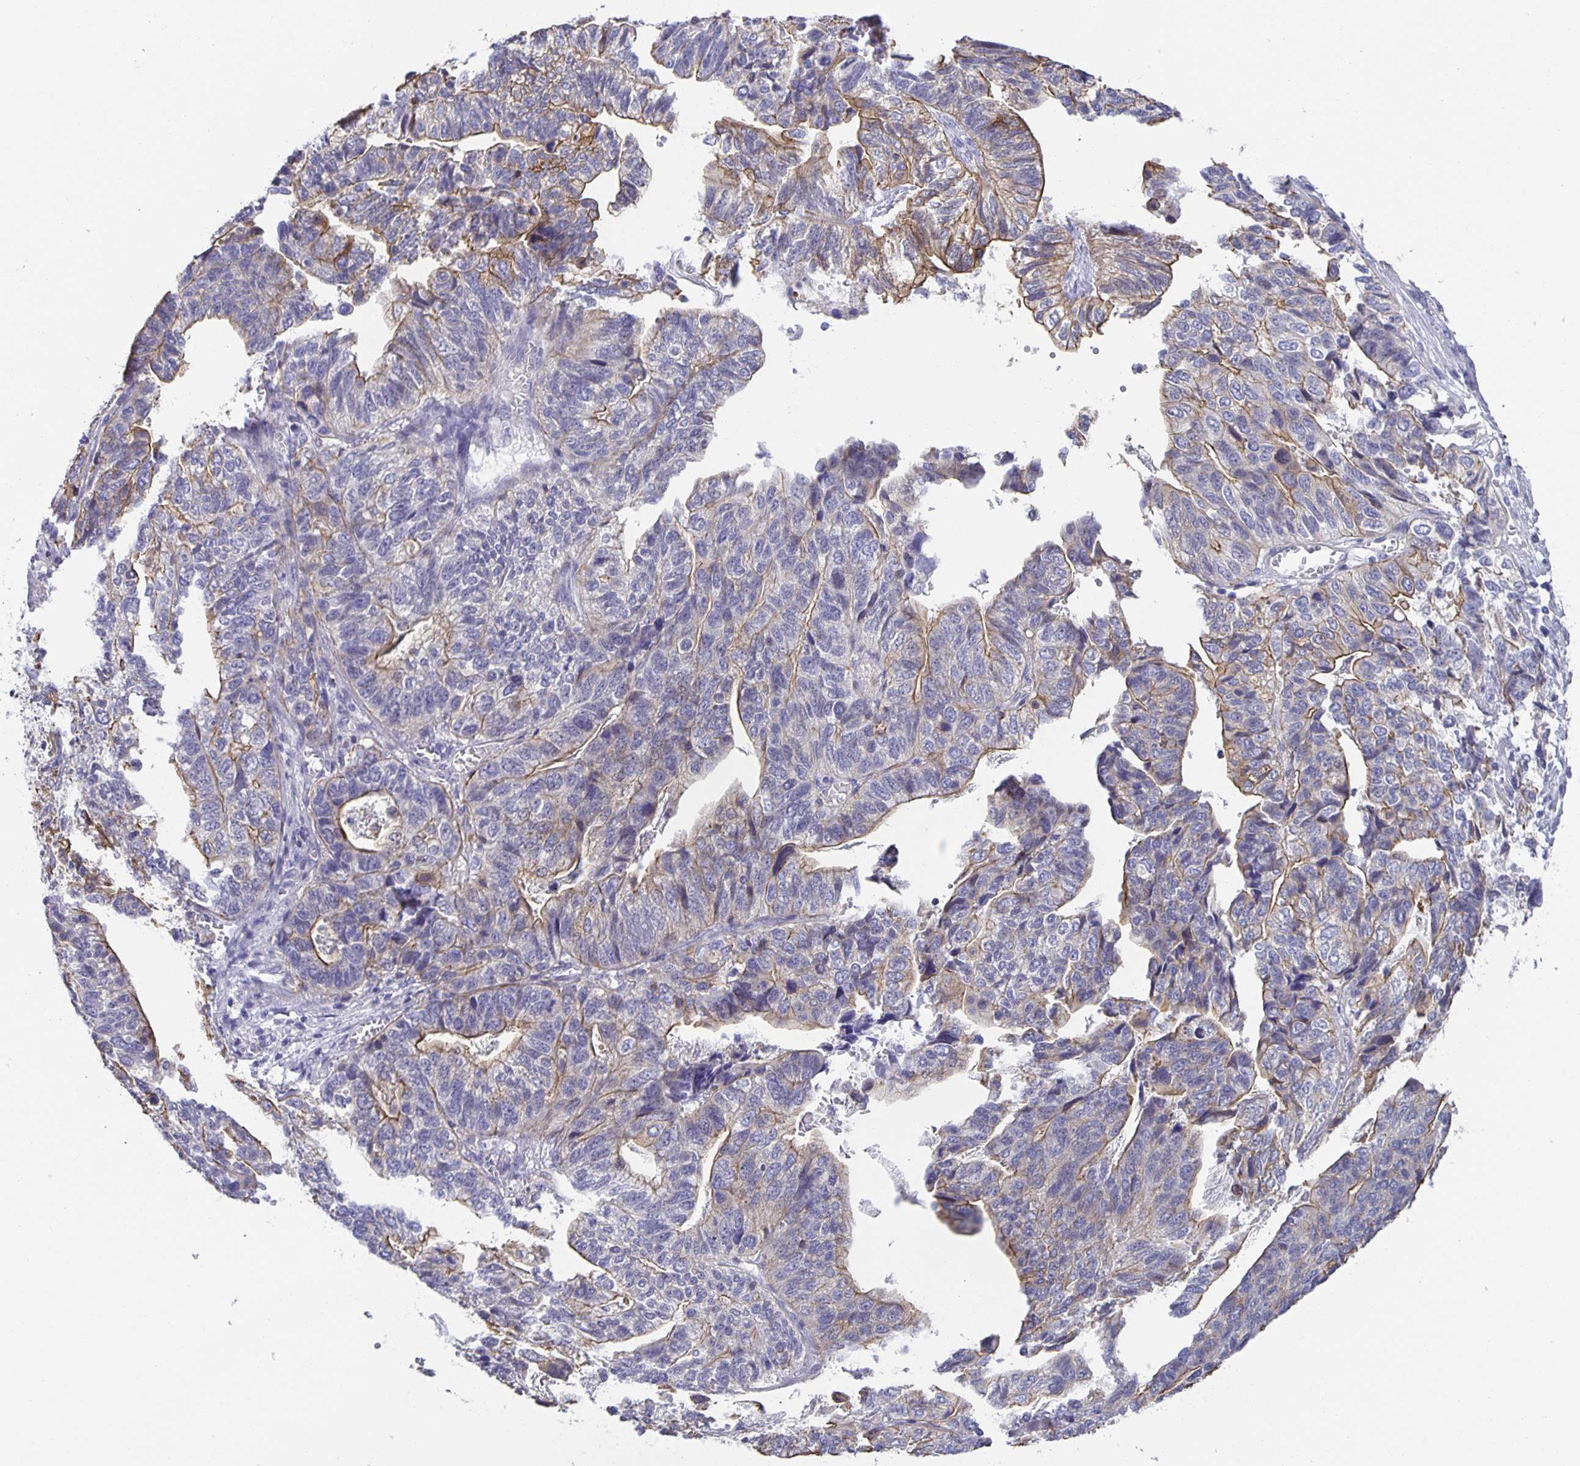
{"staining": {"intensity": "moderate", "quantity": "25%-75%", "location": "cytoplasmic/membranous"}, "tissue": "stomach cancer", "cell_type": "Tumor cells", "image_type": "cancer", "snomed": [{"axis": "morphology", "description": "Adenocarcinoma, NOS"}, {"axis": "topography", "description": "Stomach, upper"}], "caption": "IHC micrograph of human stomach adenocarcinoma stained for a protein (brown), which reveals medium levels of moderate cytoplasmic/membranous staining in approximately 25%-75% of tumor cells.", "gene": "PTPN3", "patient": {"sex": "female", "age": 67}}